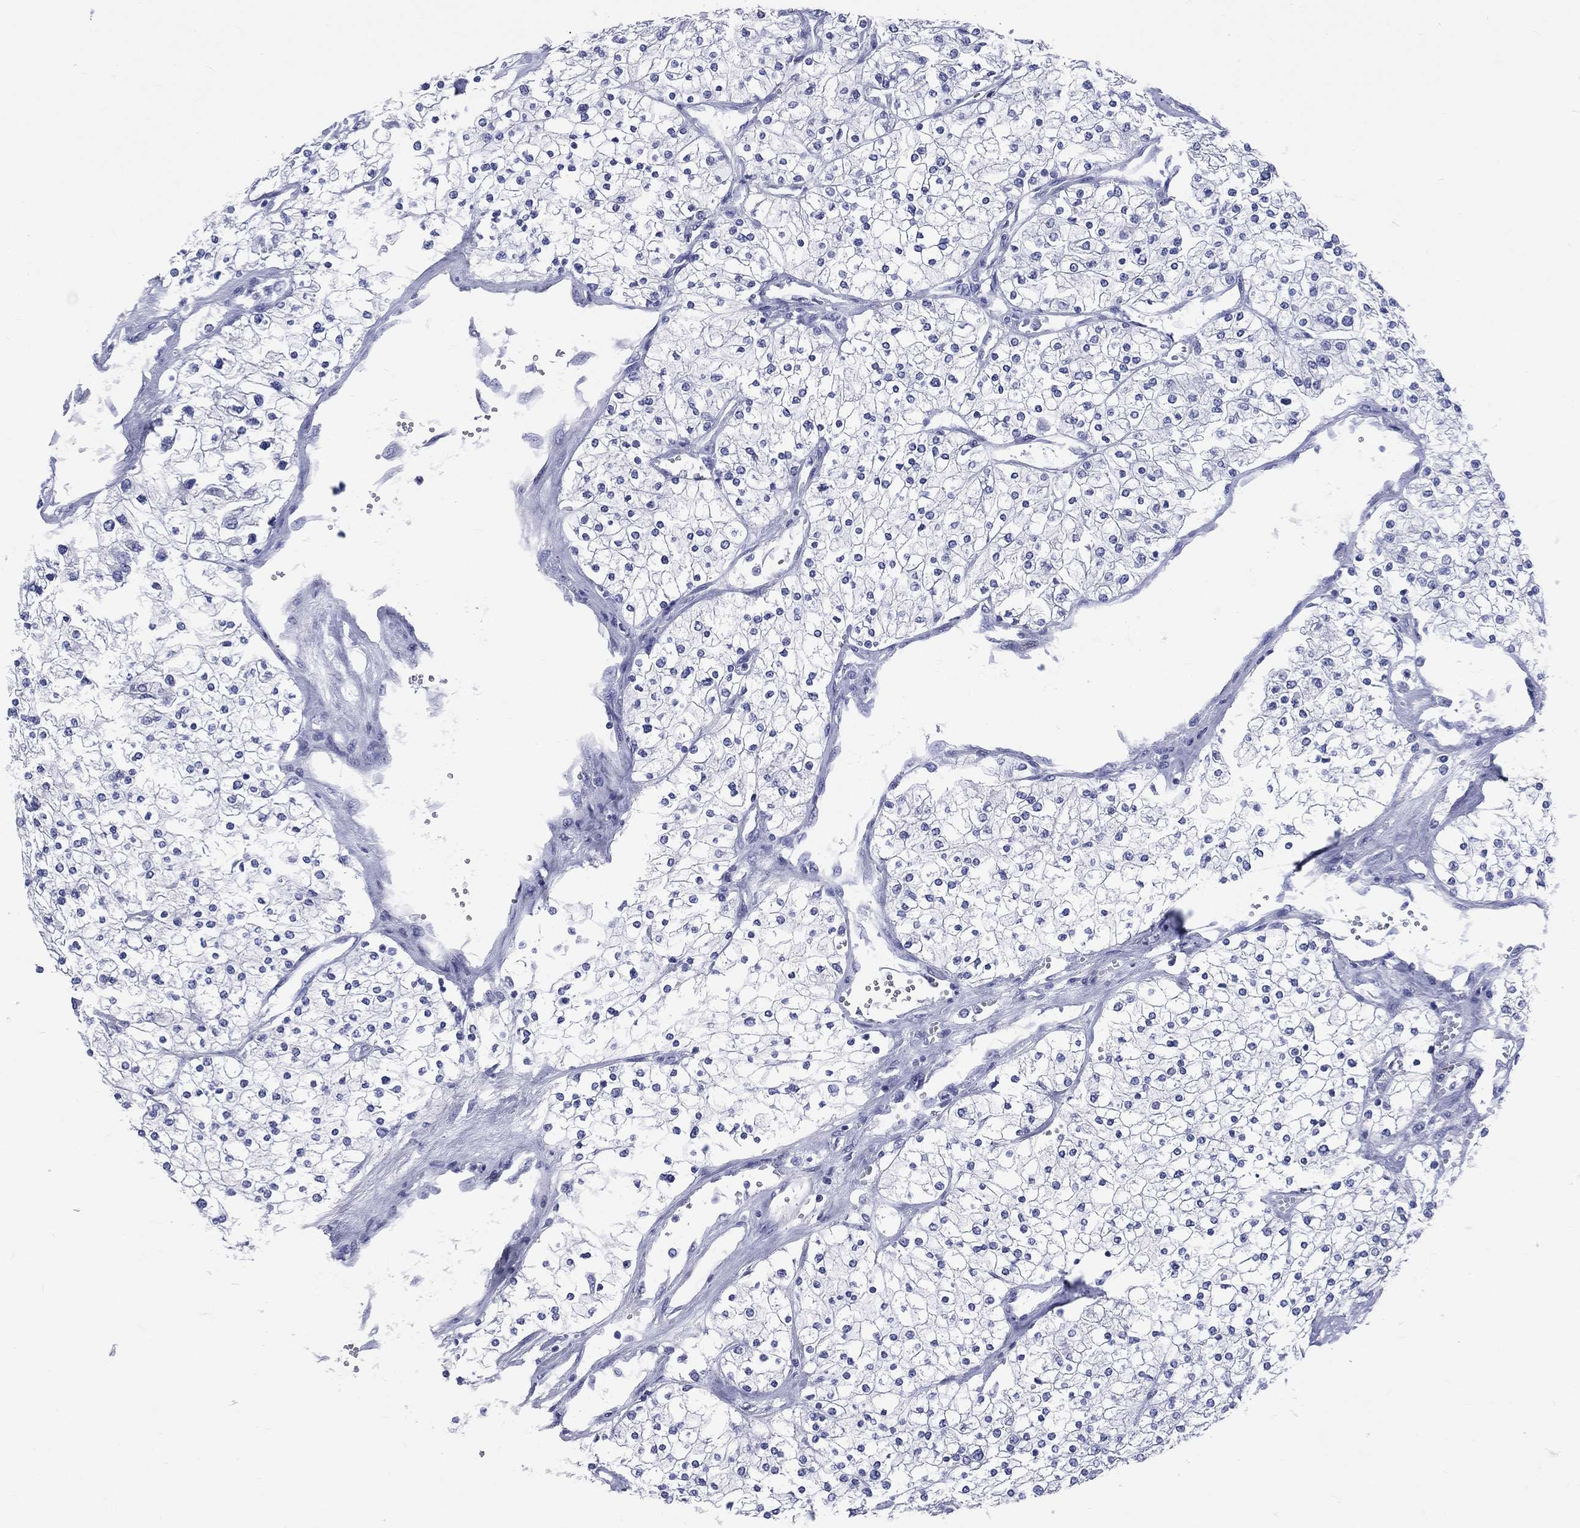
{"staining": {"intensity": "negative", "quantity": "none", "location": "none"}, "tissue": "renal cancer", "cell_type": "Tumor cells", "image_type": "cancer", "snomed": [{"axis": "morphology", "description": "Adenocarcinoma, NOS"}, {"axis": "topography", "description": "Kidney"}], "caption": "Protein analysis of renal cancer (adenocarcinoma) exhibits no significant positivity in tumor cells. (DAB IHC, high magnification).", "gene": "CYLC1", "patient": {"sex": "male", "age": 80}}